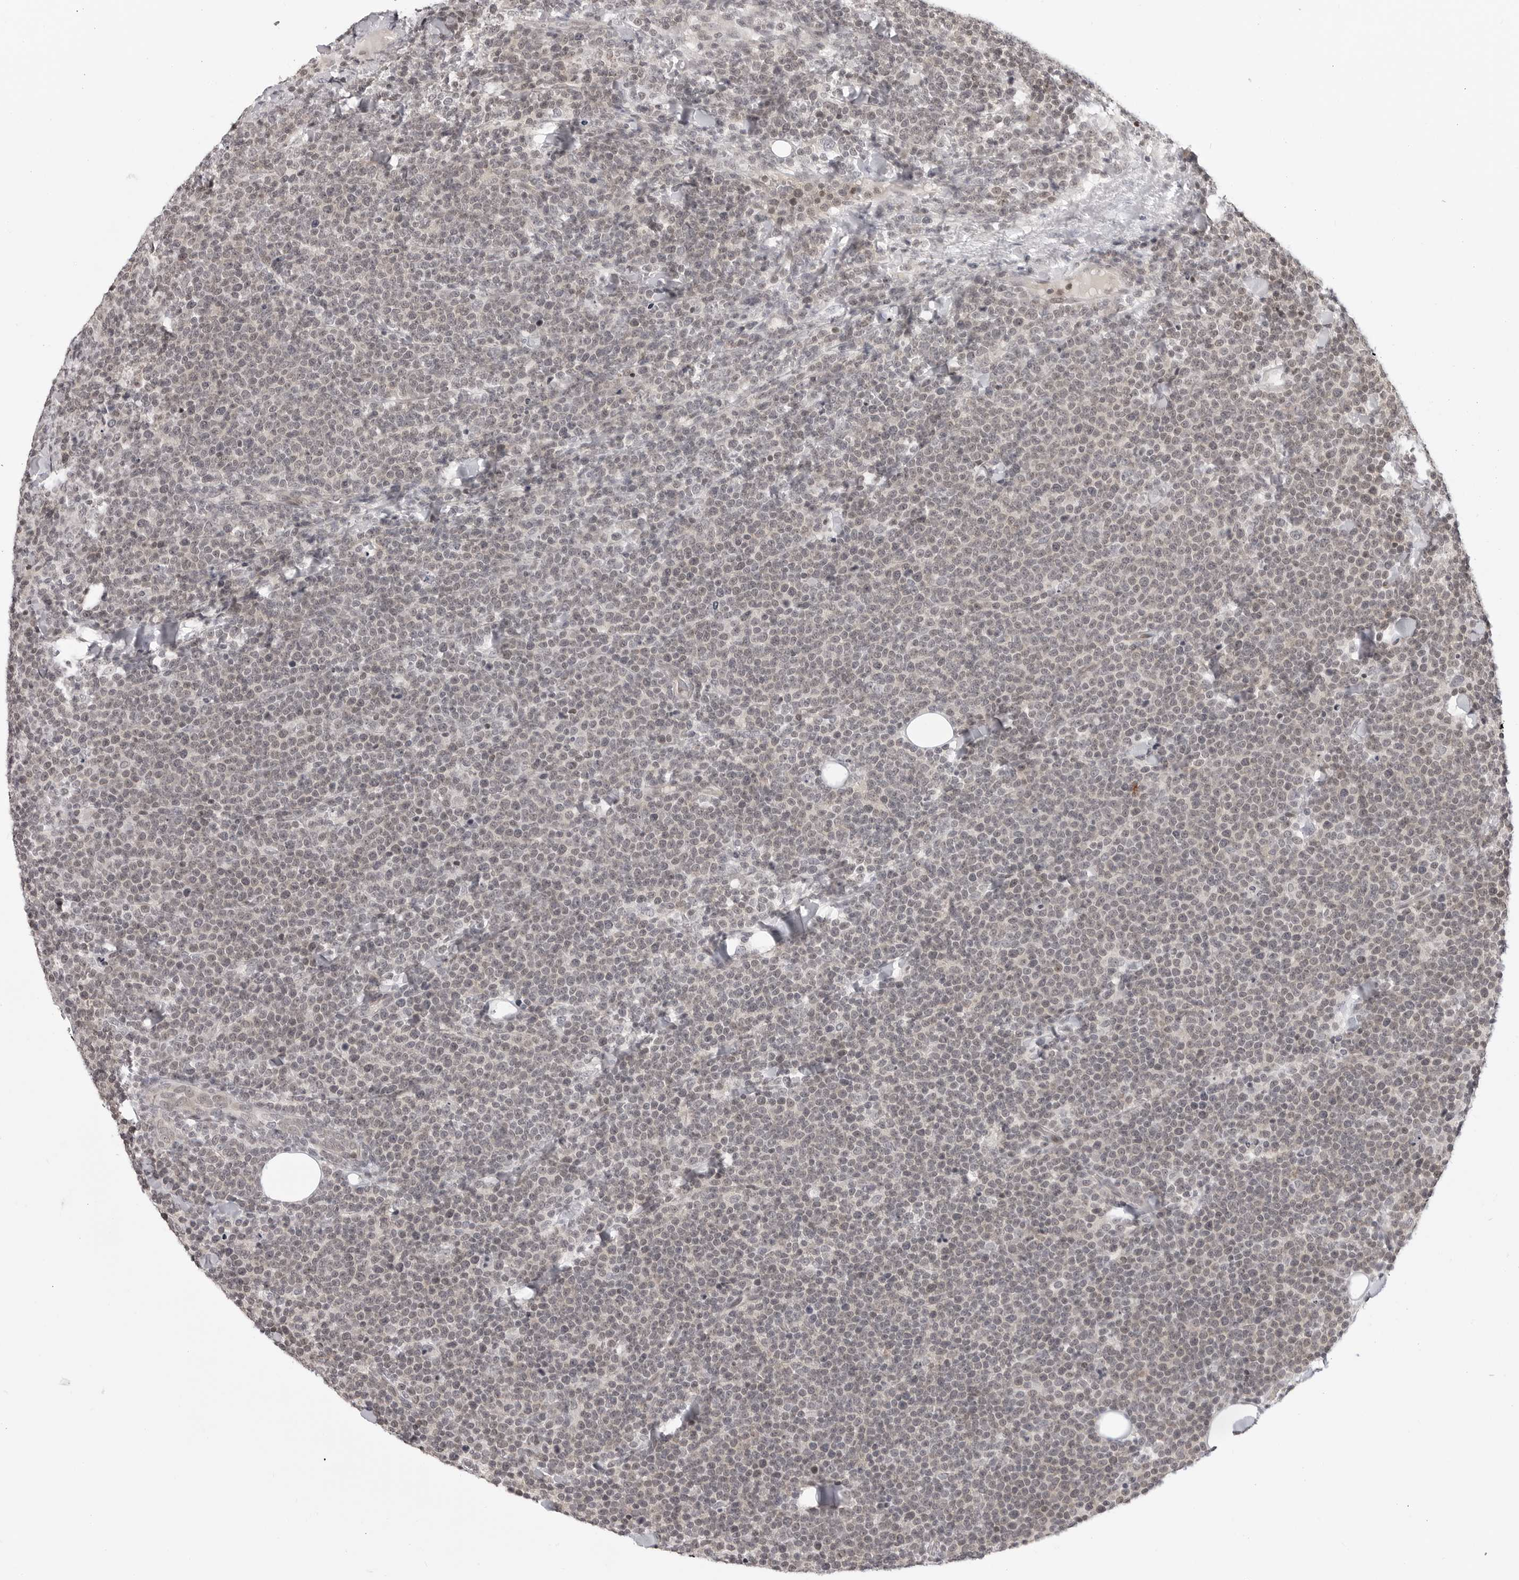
{"staining": {"intensity": "negative", "quantity": "none", "location": "none"}, "tissue": "lymphoma", "cell_type": "Tumor cells", "image_type": "cancer", "snomed": [{"axis": "morphology", "description": "Malignant lymphoma, non-Hodgkin's type, High grade"}, {"axis": "topography", "description": "Lymph node"}], "caption": "This micrograph is of malignant lymphoma, non-Hodgkin's type (high-grade) stained with IHC to label a protein in brown with the nuclei are counter-stained blue. There is no staining in tumor cells.", "gene": "C8orf33", "patient": {"sex": "male", "age": 61}}